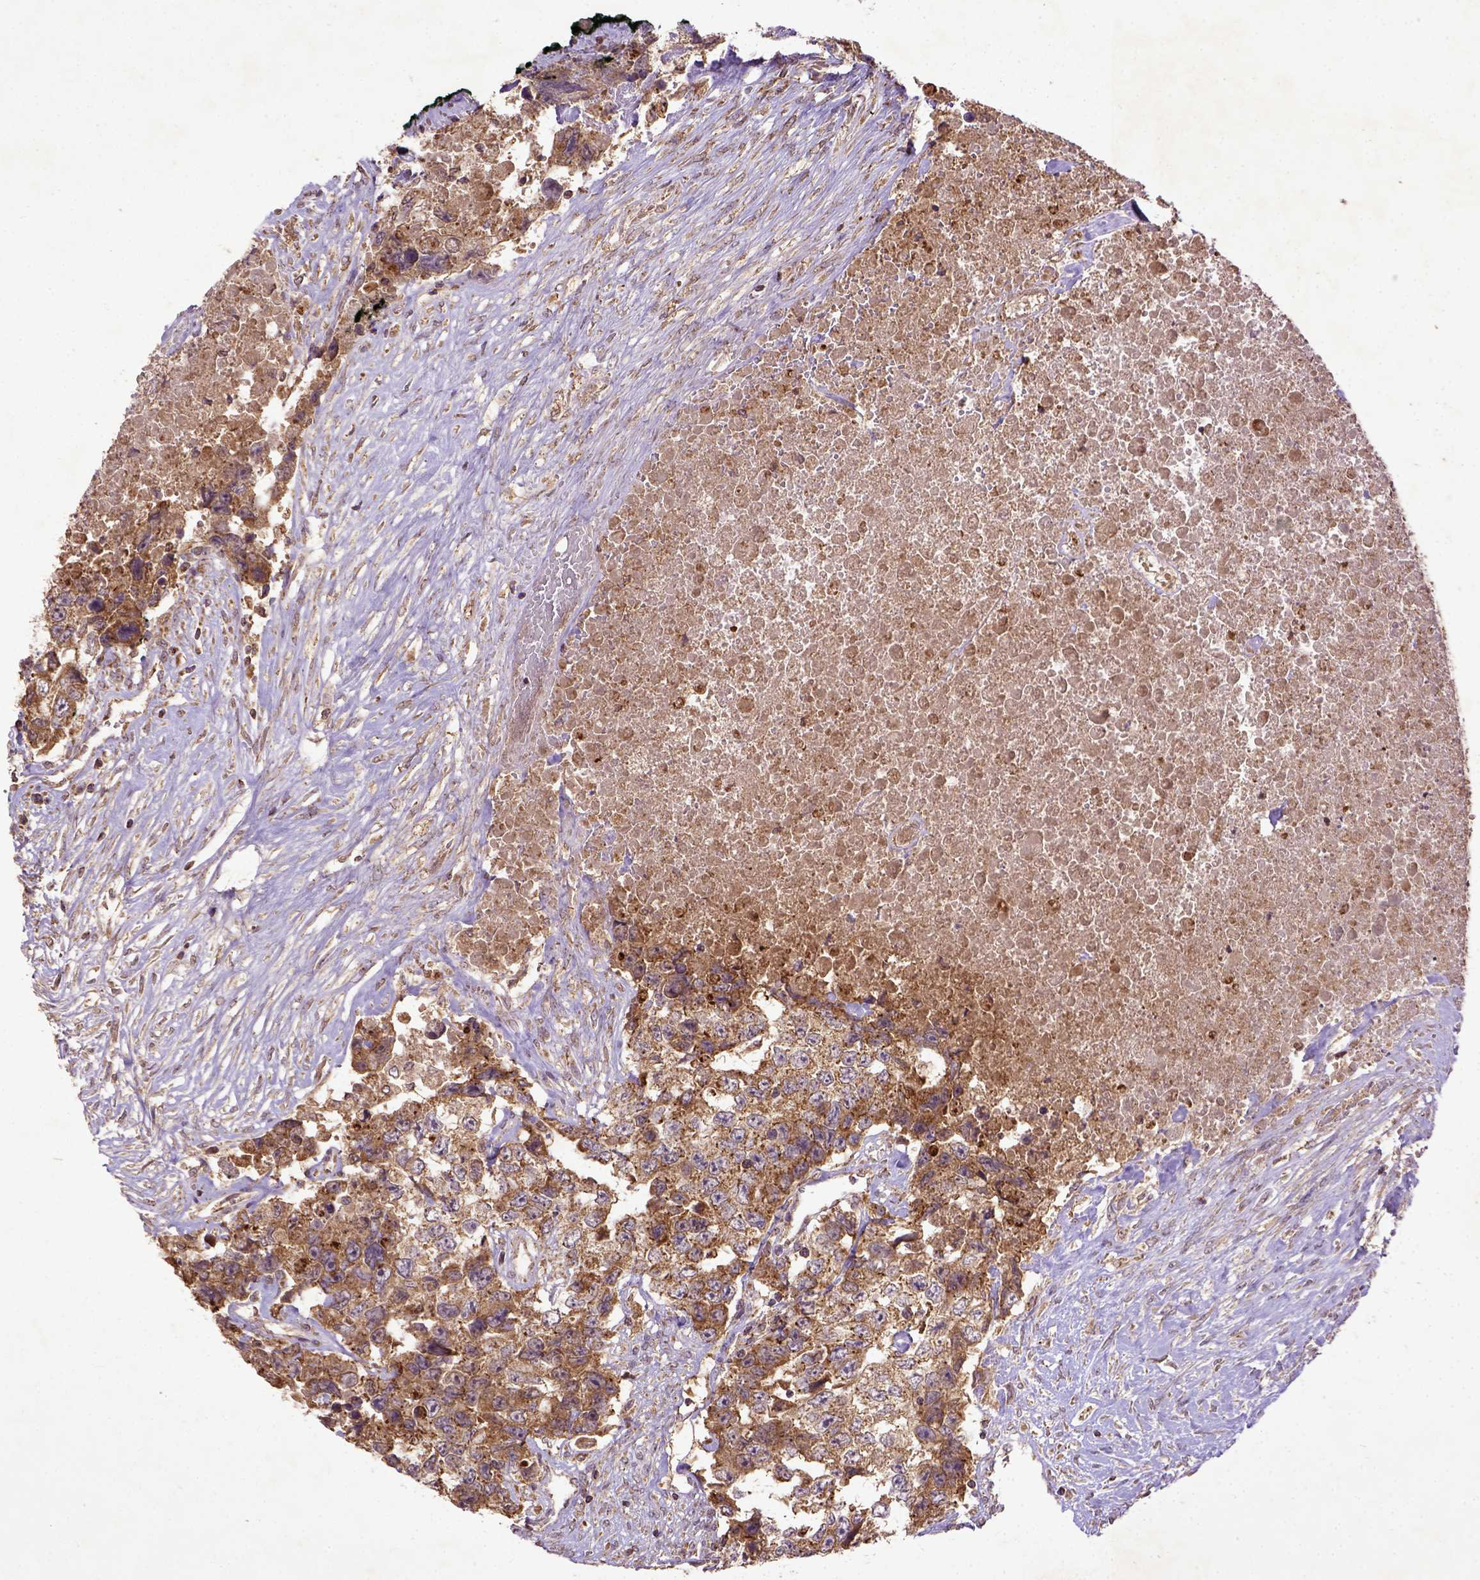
{"staining": {"intensity": "moderate", "quantity": ">75%", "location": "cytoplasmic/membranous"}, "tissue": "testis cancer", "cell_type": "Tumor cells", "image_type": "cancer", "snomed": [{"axis": "morphology", "description": "Carcinoma, Embryonal, NOS"}, {"axis": "topography", "description": "Testis"}], "caption": "Protein staining exhibits moderate cytoplasmic/membranous staining in approximately >75% of tumor cells in testis cancer.", "gene": "MT-CO1", "patient": {"sex": "male", "age": 24}}